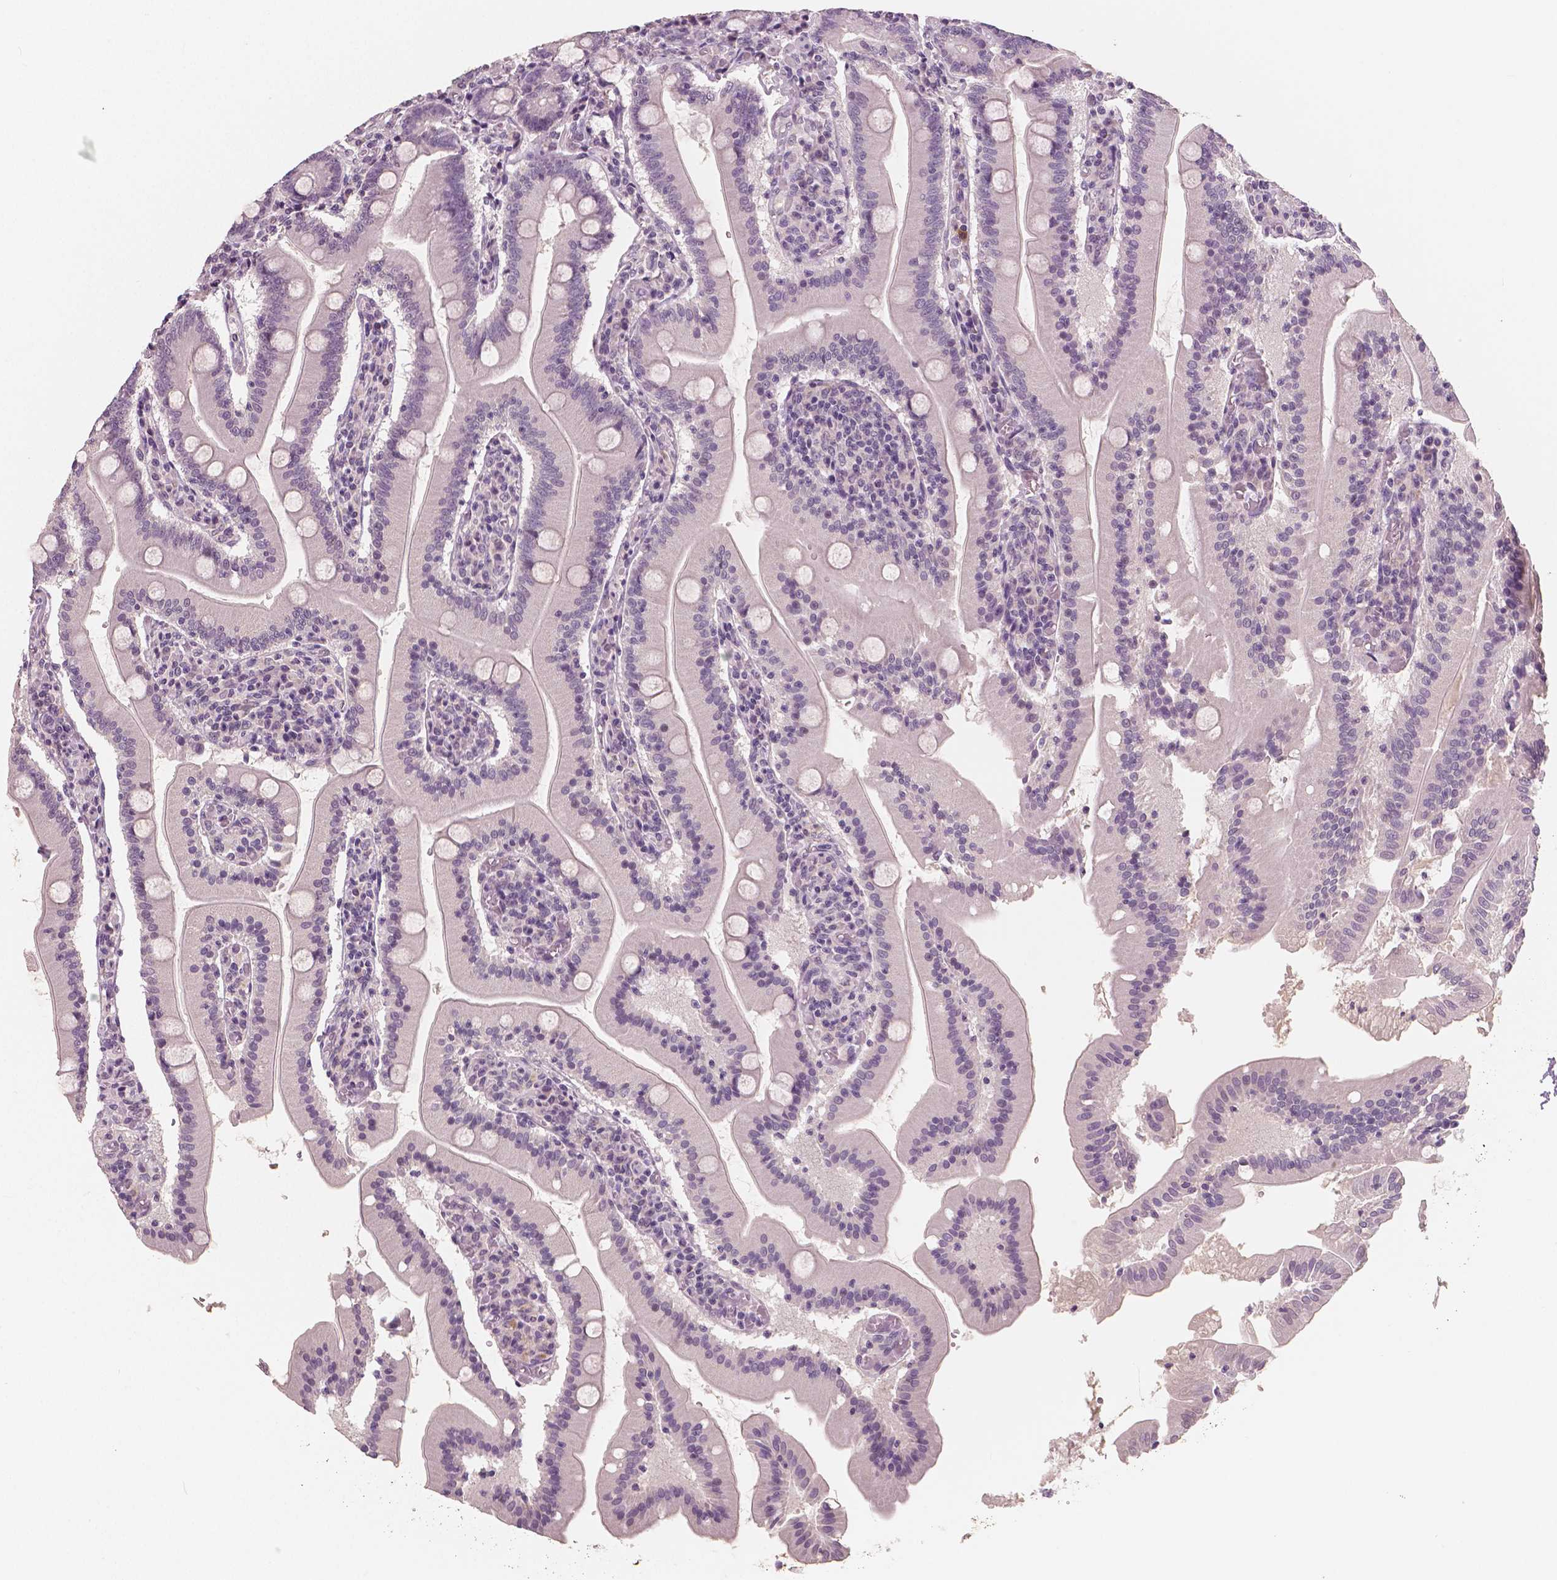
{"staining": {"intensity": "negative", "quantity": "none", "location": "none"}, "tissue": "small intestine", "cell_type": "Glandular cells", "image_type": "normal", "snomed": [{"axis": "morphology", "description": "Normal tissue, NOS"}, {"axis": "topography", "description": "Small intestine"}], "caption": "Glandular cells show no significant protein positivity in normal small intestine.", "gene": "RNASE7", "patient": {"sex": "male", "age": 37}}